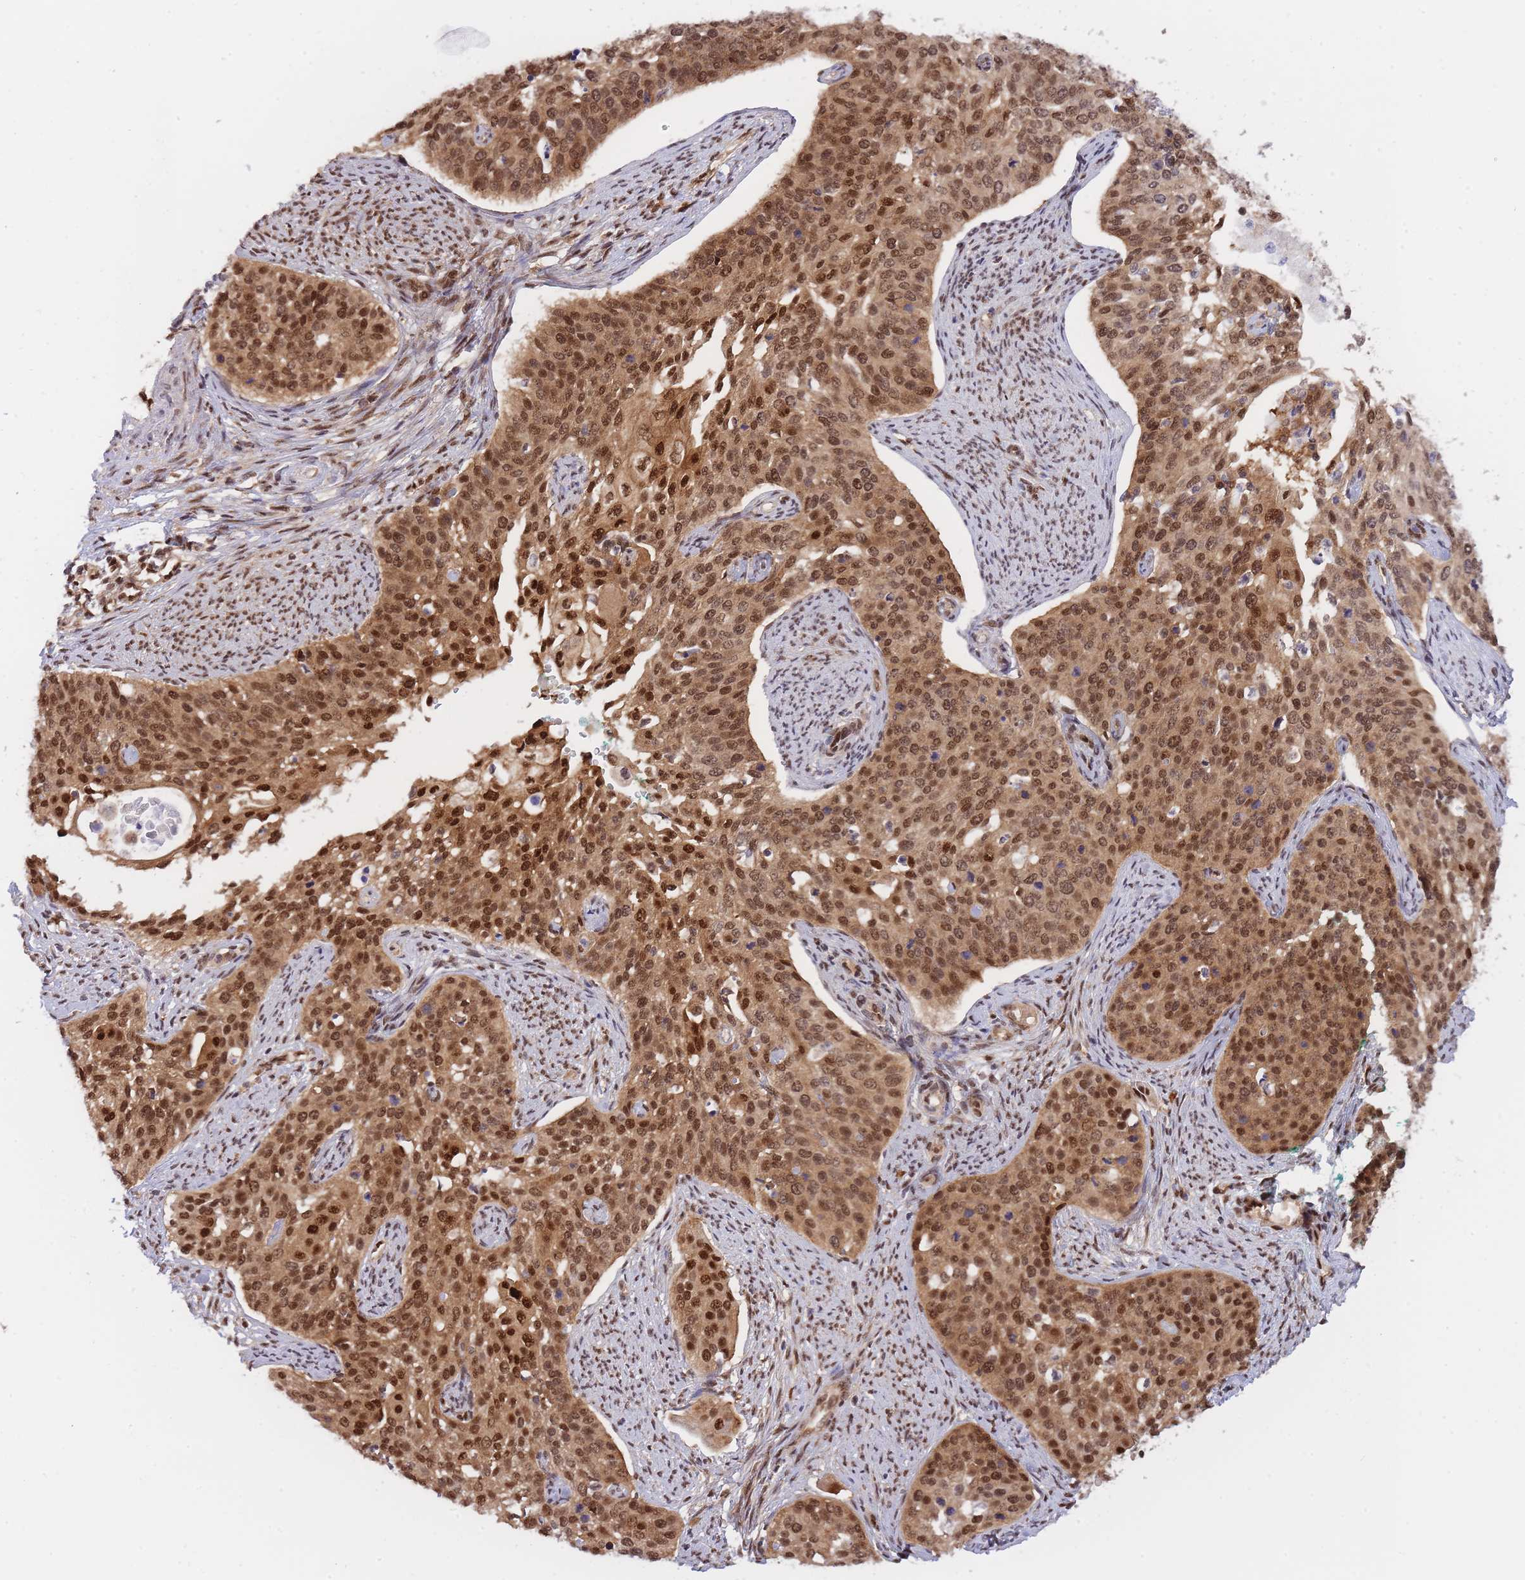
{"staining": {"intensity": "moderate", "quantity": ">75%", "location": "cytoplasmic/membranous,nuclear"}, "tissue": "cervical cancer", "cell_type": "Tumor cells", "image_type": "cancer", "snomed": [{"axis": "morphology", "description": "Squamous cell carcinoma, NOS"}, {"axis": "topography", "description": "Cervix"}], "caption": "A high-resolution micrograph shows immunohistochemistry (IHC) staining of squamous cell carcinoma (cervical), which displays moderate cytoplasmic/membranous and nuclear positivity in about >75% of tumor cells.", "gene": "NSFL1C", "patient": {"sex": "female", "age": 44}}